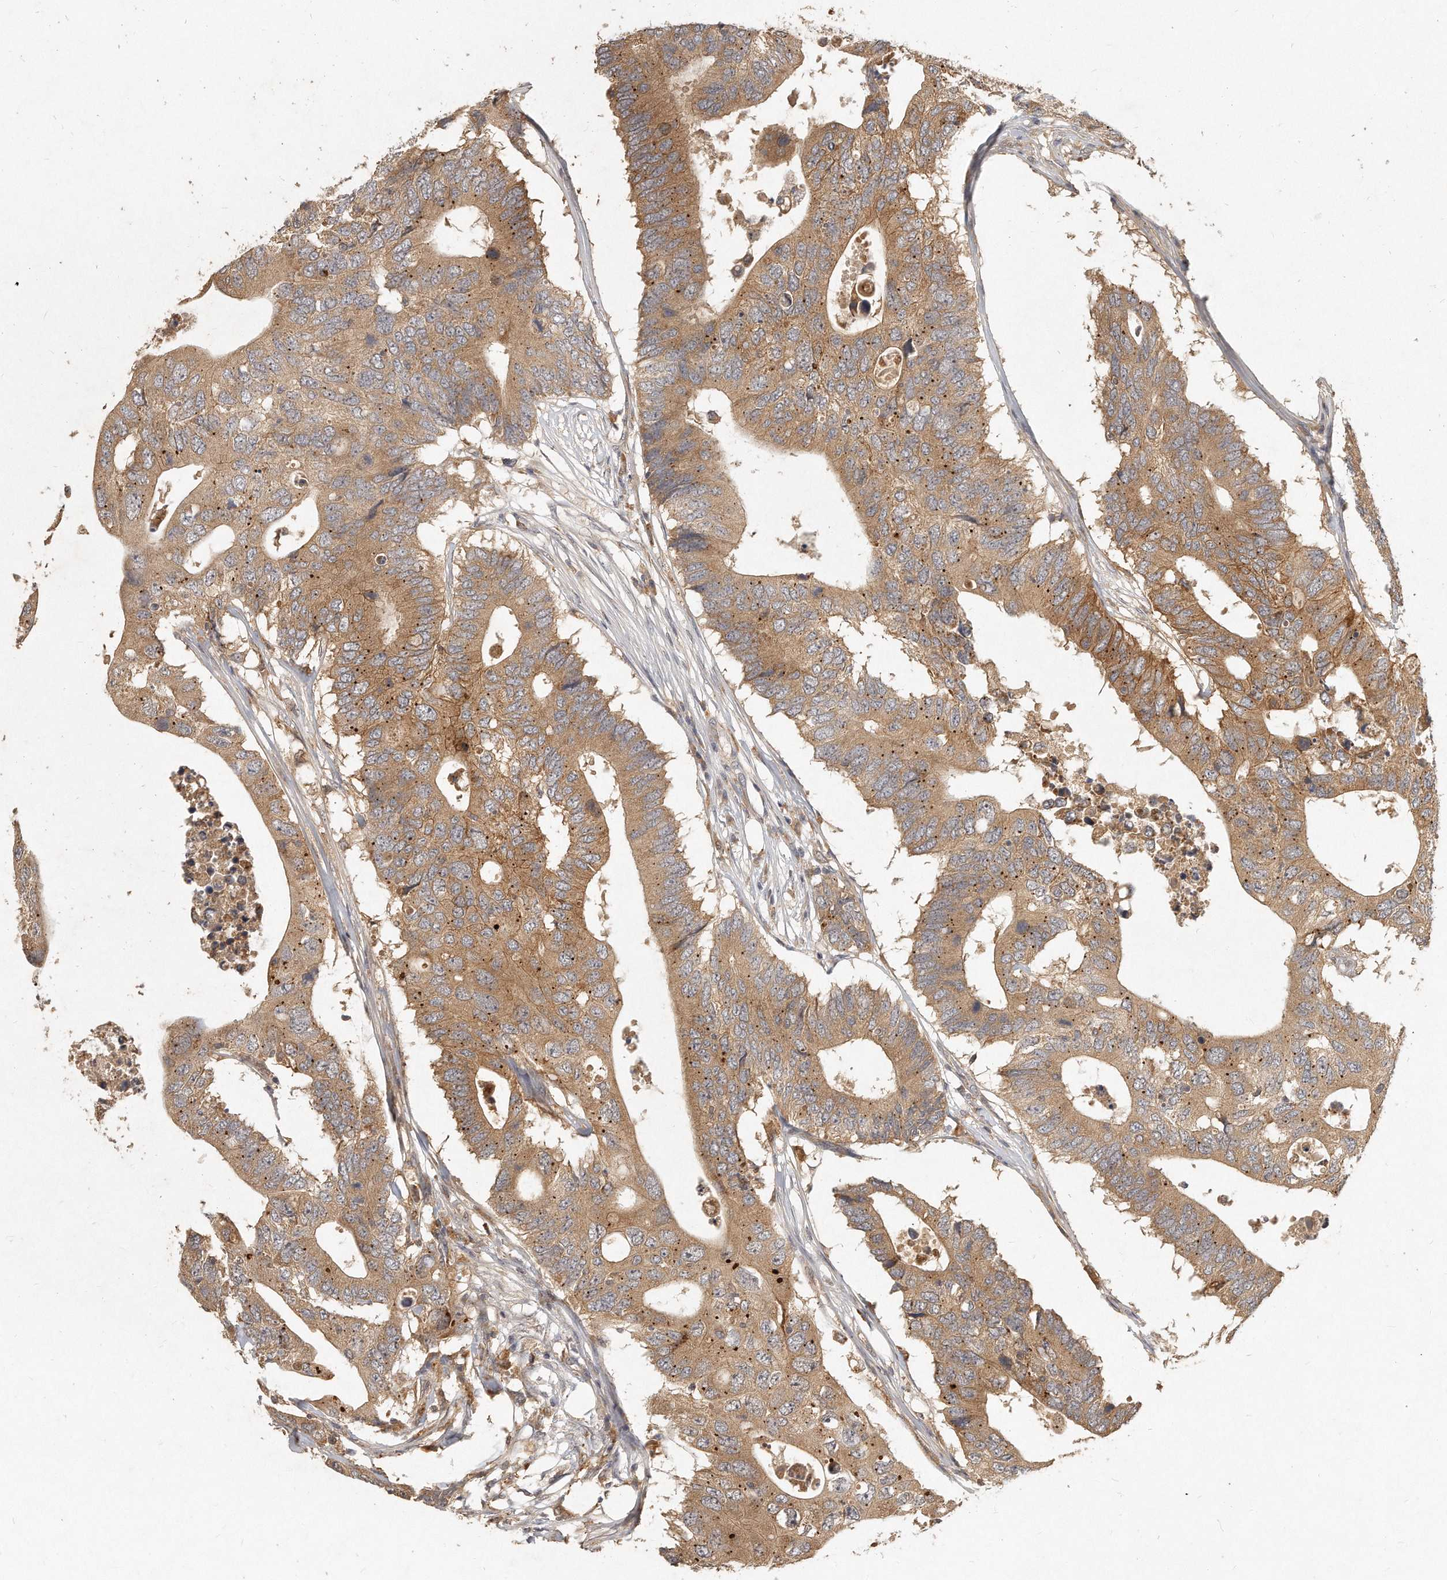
{"staining": {"intensity": "moderate", "quantity": ">75%", "location": "cytoplasmic/membranous"}, "tissue": "colorectal cancer", "cell_type": "Tumor cells", "image_type": "cancer", "snomed": [{"axis": "morphology", "description": "Adenocarcinoma, NOS"}, {"axis": "topography", "description": "Colon"}], "caption": "Colorectal cancer (adenocarcinoma) stained with a protein marker displays moderate staining in tumor cells.", "gene": "LGALS8", "patient": {"sex": "male", "age": 71}}